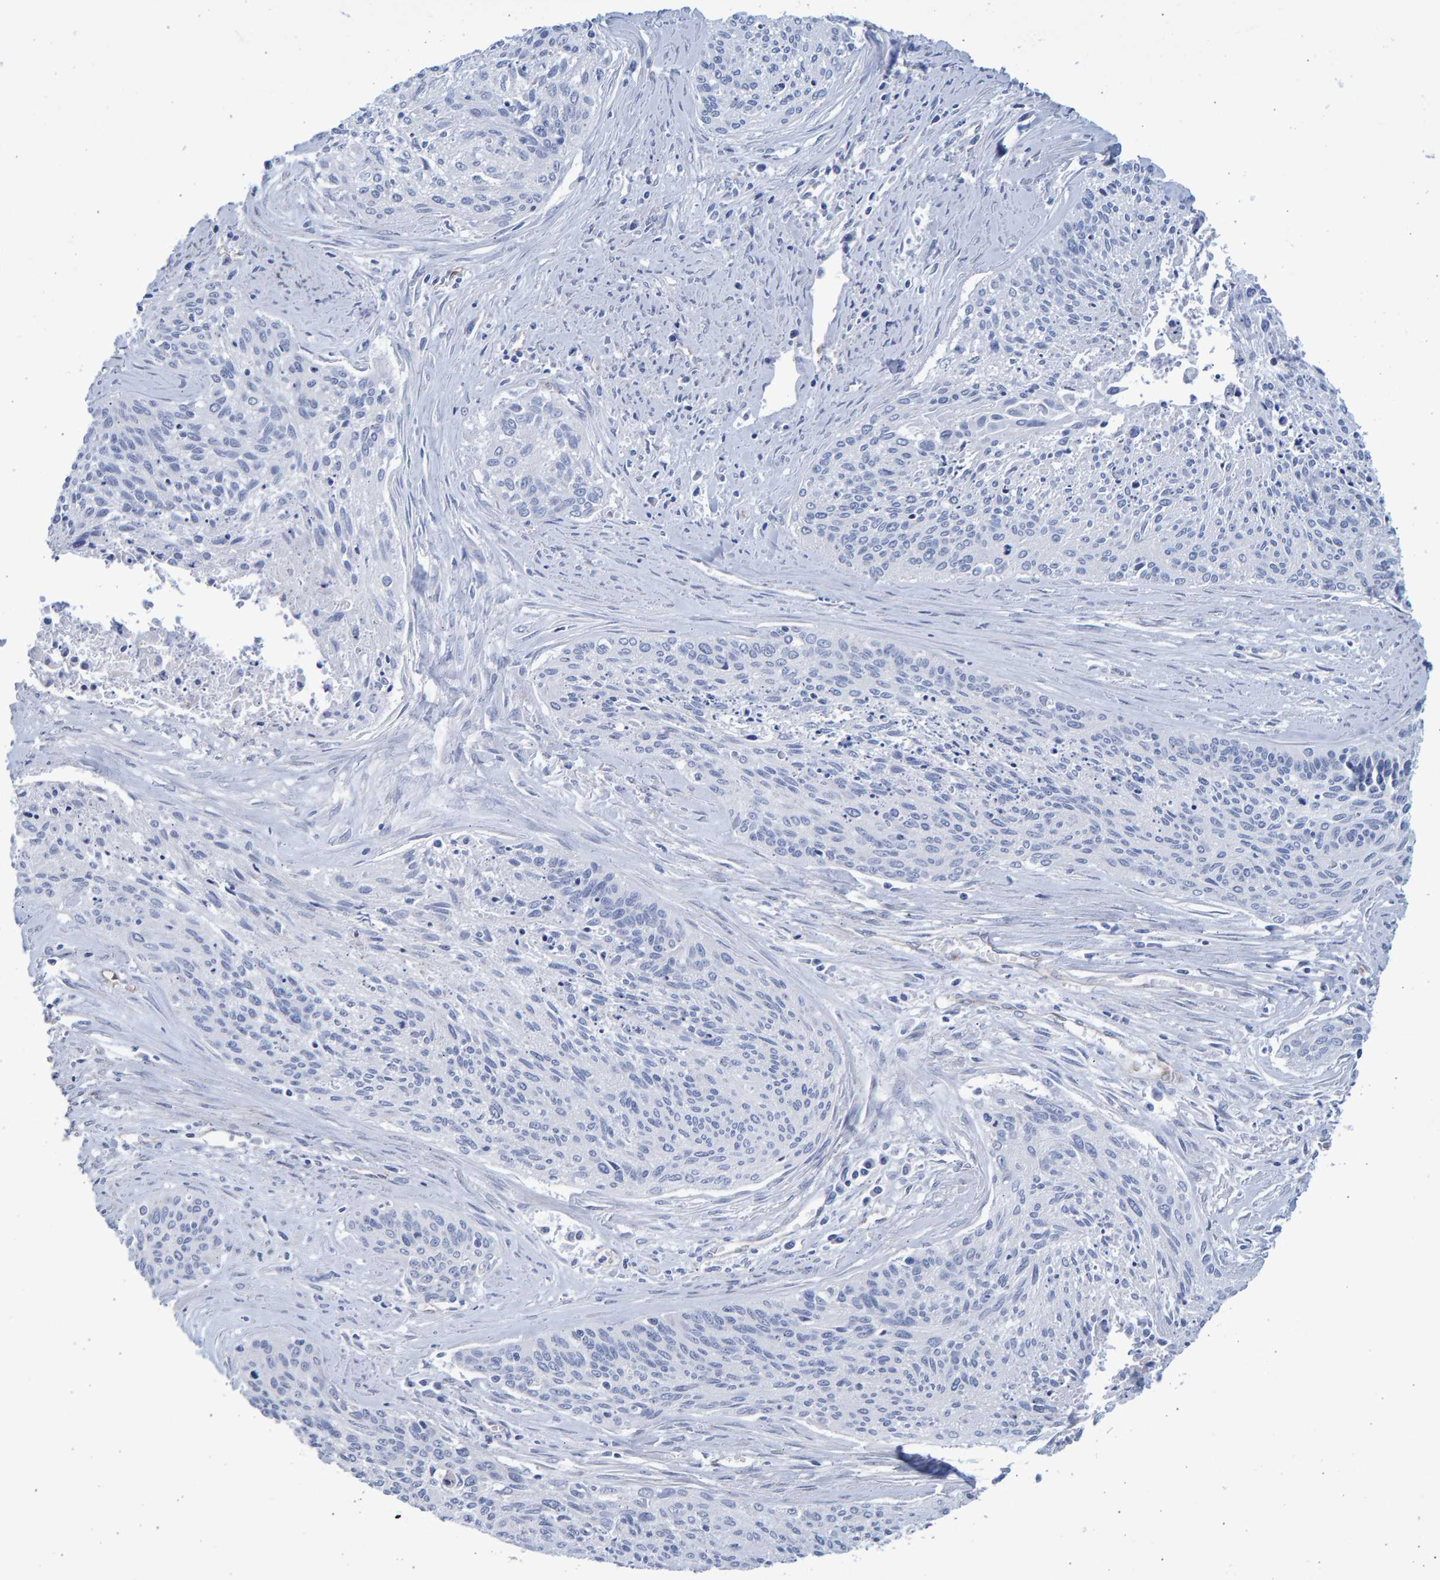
{"staining": {"intensity": "negative", "quantity": "none", "location": "none"}, "tissue": "cervical cancer", "cell_type": "Tumor cells", "image_type": "cancer", "snomed": [{"axis": "morphology", "description": "Squamous cell carcinoma, NOS"}, {"axis": "topography", "description": "Cervix"}], "caption": "A high-resolution image shows immunohistochemistry staining of cervical cancer, which exhibits no significant staining in tumor cells.", "gene": "SLC34A3", "patient": {"sex": "female", "age": 55}}